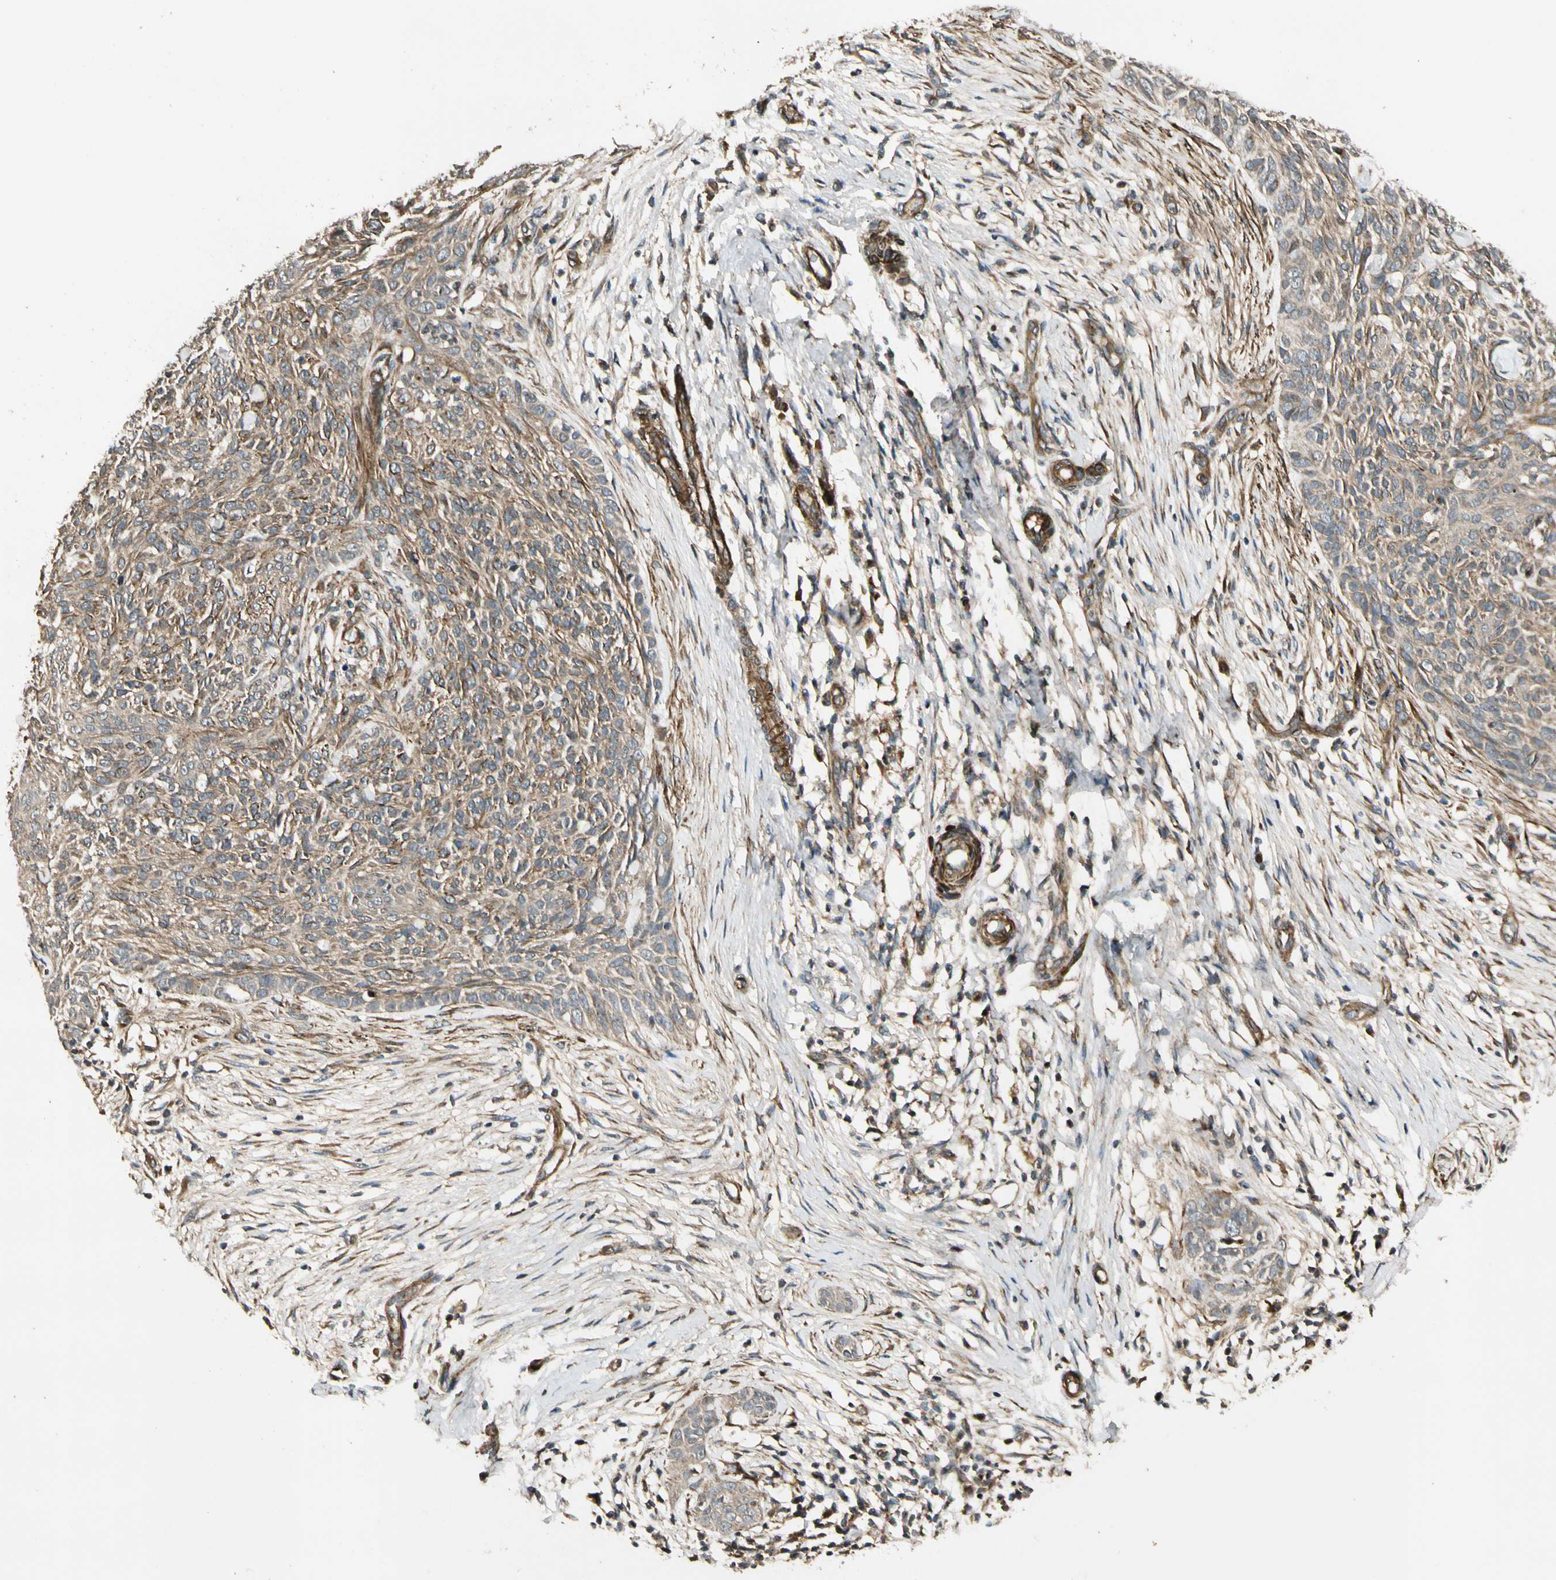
{"staining": {"intensity": "moderate", "quantity": "25%-75%", "location": "cytoplasmic/membranous"}, "tissue": "skin cancer", "cell_type": "Tumor cells", "image_type": "cancer", "snomed": [{"axis": "morphology", "description": "Basal cell carcinoma"}, {"axis": "topography", "description": "Skin"}], "caption": "High-magnification brightfield microscopy of basal cell carcinoma (skin) stained with DAB (brown) and counterstained with hematoxylin (blue). tumor cells exhibit moderate cytoplasmic/membranous staining is appreciated in approximately25%-75% of cells.", "gene": "GCK", "patient": {"sex": "female", "age": 84}}